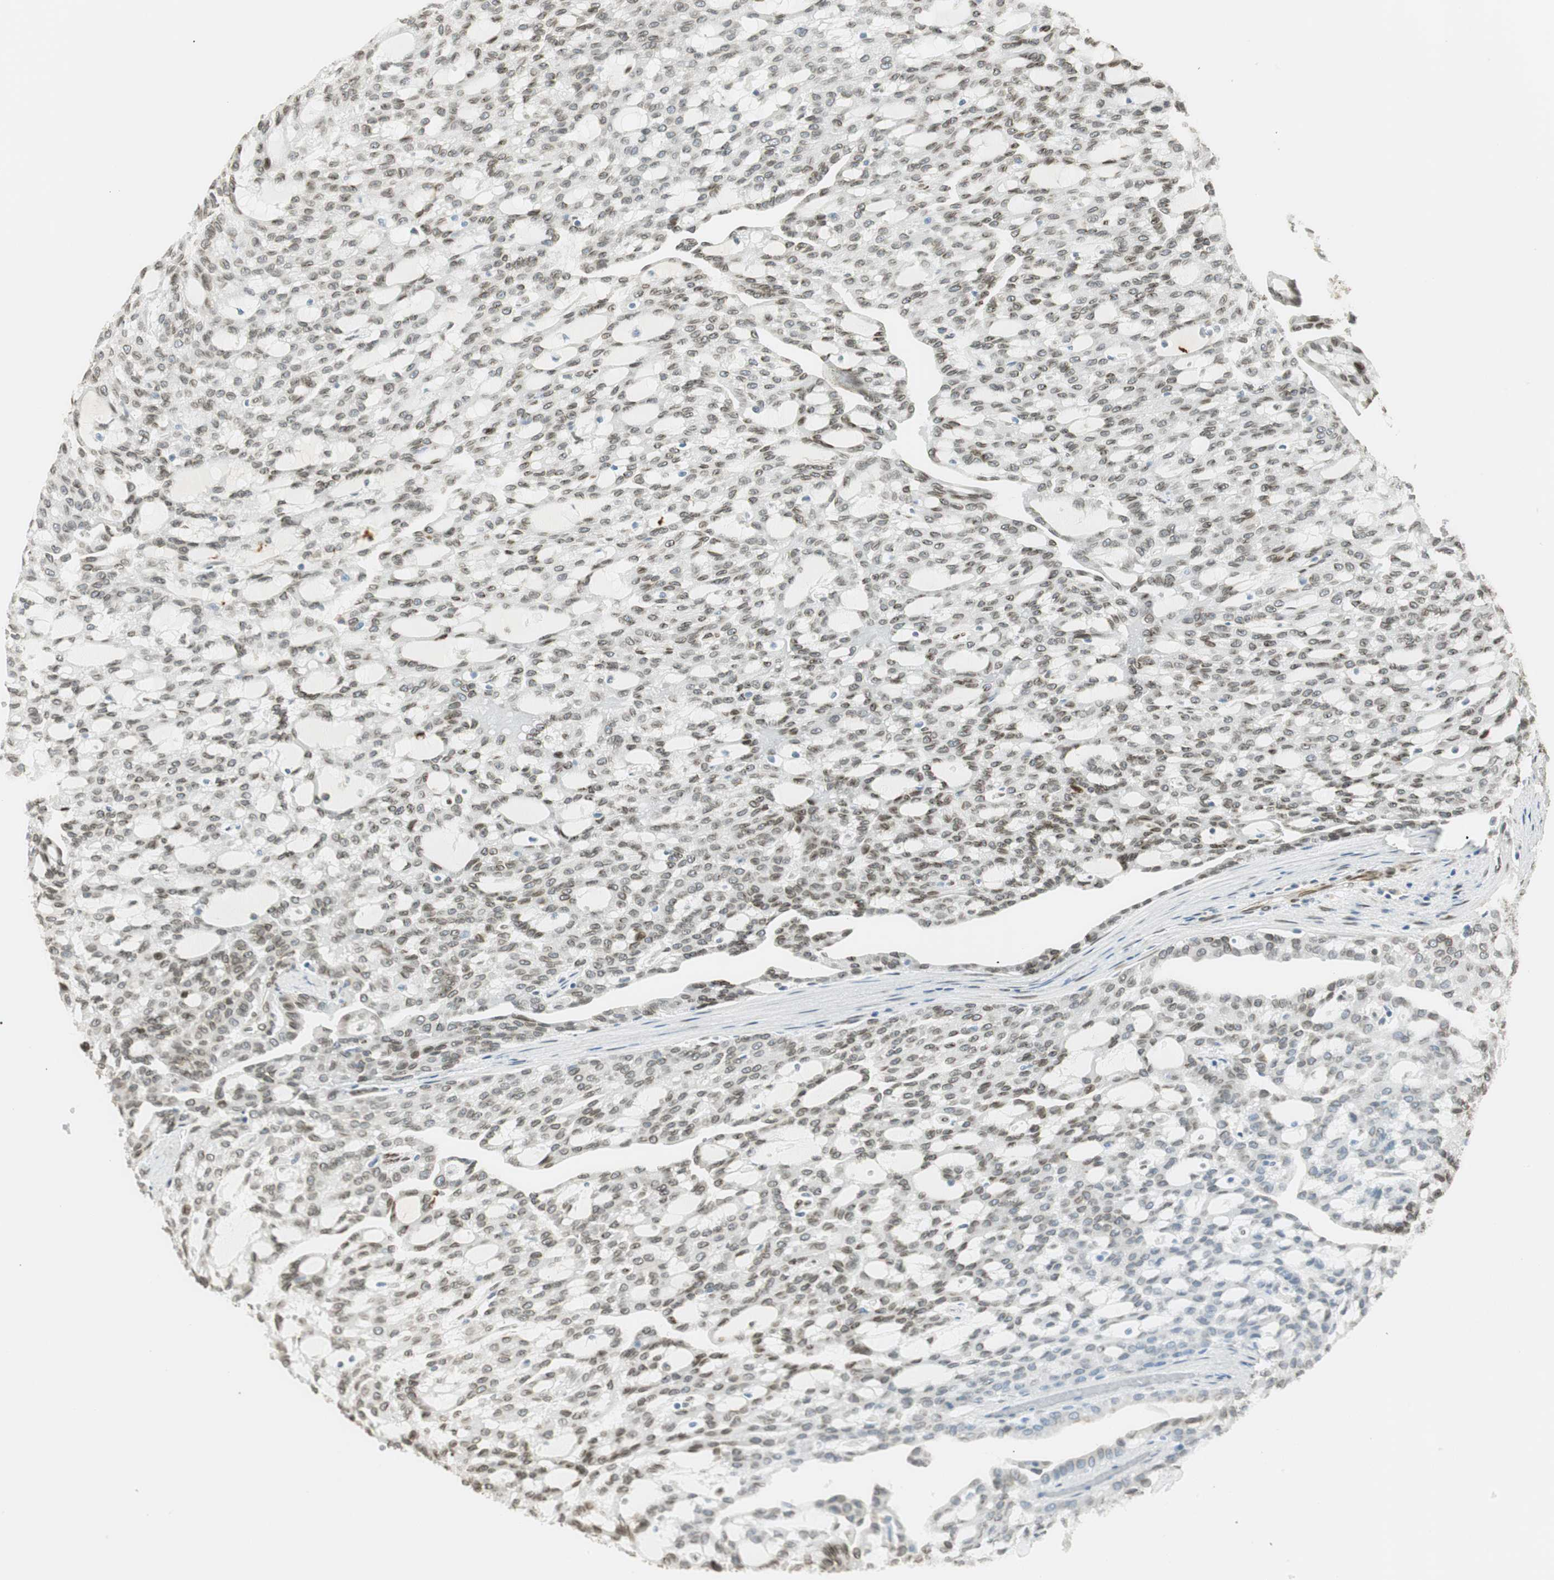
{"staining": {"intensity": "weak", "quantity": "25%-75%", "location": "nuclear"}, "tissue": "renal cancer", "cell_type": "Tumor cells", "image_type": "cancer", "snomed": [{"axis": "morphology", "description": "Adenocarcinoma, NOS"}, {"axis": "topography", "description": "Kidney"}], "caption": "This image exhibits adenocarcinoma (renal) stained with immunohistochemistry to label a protein in brown. The nuclear of tumor cells show weak positivity for the protein. Nuclei are counter-stained blue.", "gene": "TMEM260", "patient": {"sex": "male", "age": 63}}